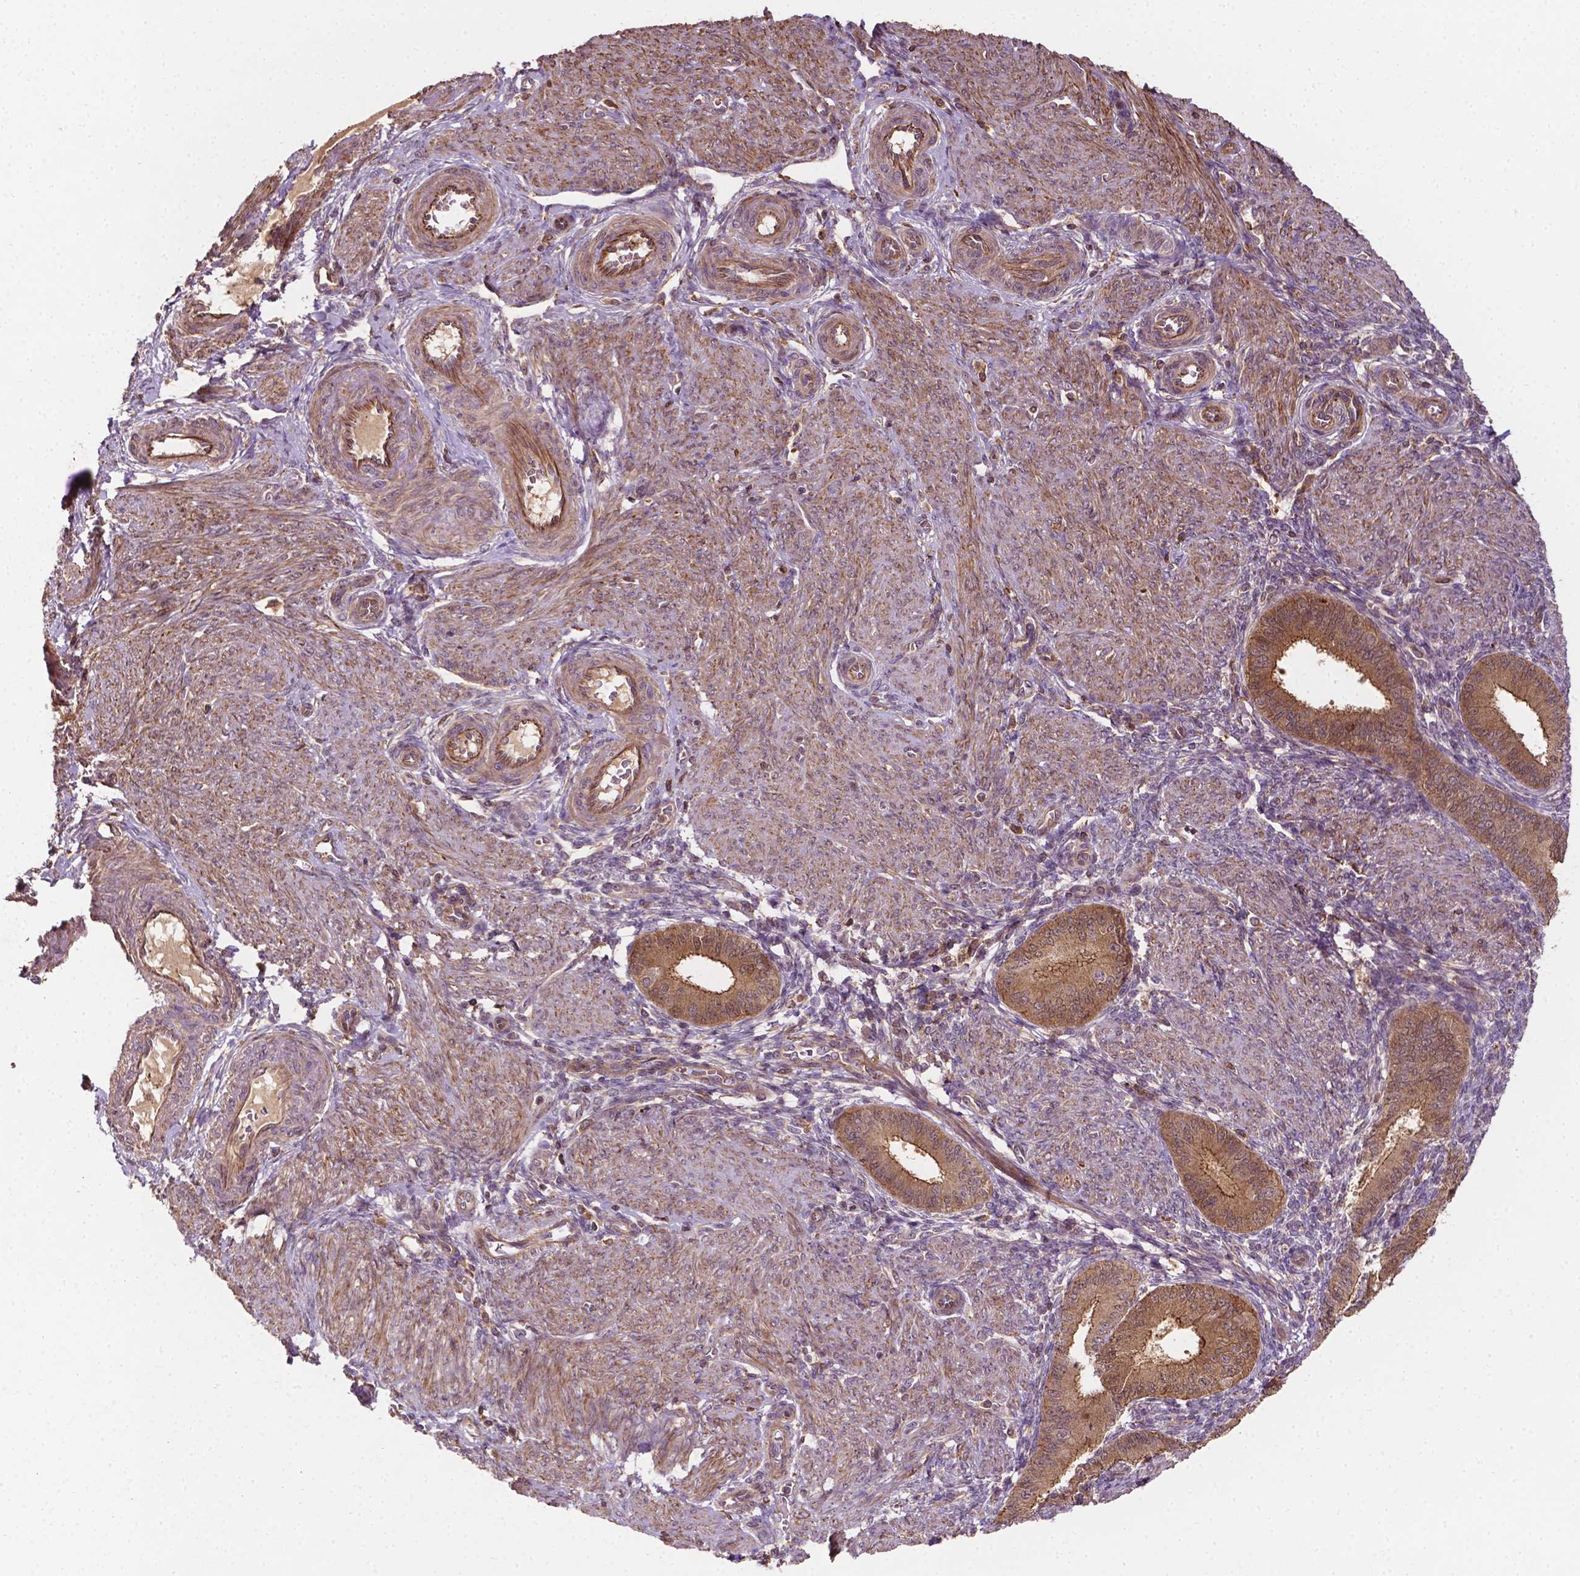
{"staining": {"intensity": "weak", "quantity": "<25%", "location": "cytoplasmic/membranous"}, "tissue": "endometrium", "cell_type": "Cells in endometrial stroma", "image_type": "normal", "snomed": [{"axis": "morphology", "description": "Normal tissue, NOS"}, {"axis": "topography", "description": "Endometrium"}], "caption": "DAB (3,3'-diaminobenzidine) immunohistochemical staining of normal endometrium reveals no significant staining in cells in endometrial stroma.", "gene": "ZMYND19", "patient": {"sex": "female", "age": 39}}